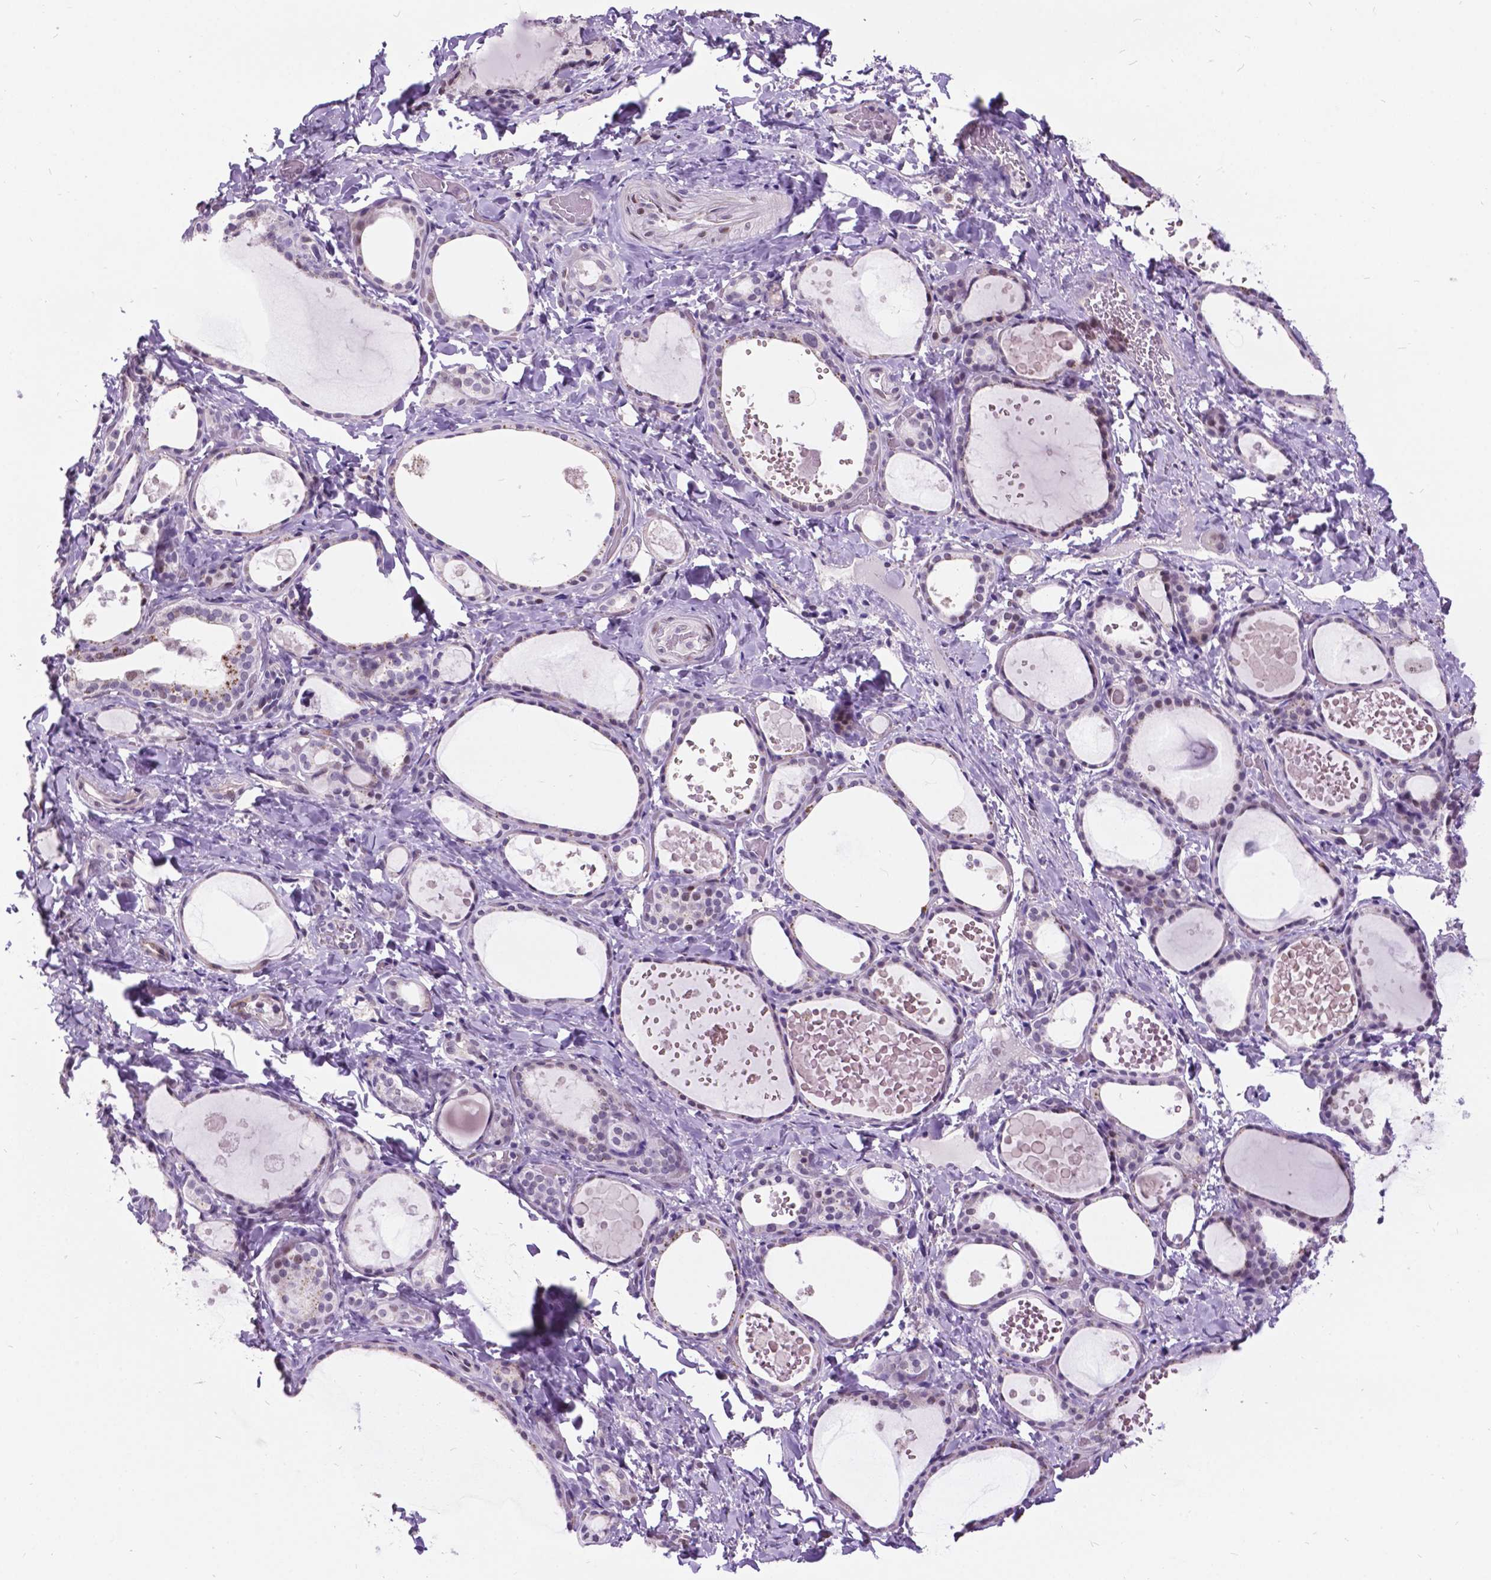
{"staining": {"intensity": "weak", "quantity": "<25%", "location": "nuclear"}, "tissue": "thyroid gland", "cell_type": "Glandular cells", "image_type": "normal", "snomed": [{"axis": "morphology", "description": "Normal tissue, NOS"}, {"axis": "topography", "description": "Thyroid gland"}], "caption": "This is an immunohistochemistry (IHC) image of unremarkable human thyroid gland. There is no staining in glandular cells.", "gene": "DPF3", "patient": {"sex": "female", "age": 56}}